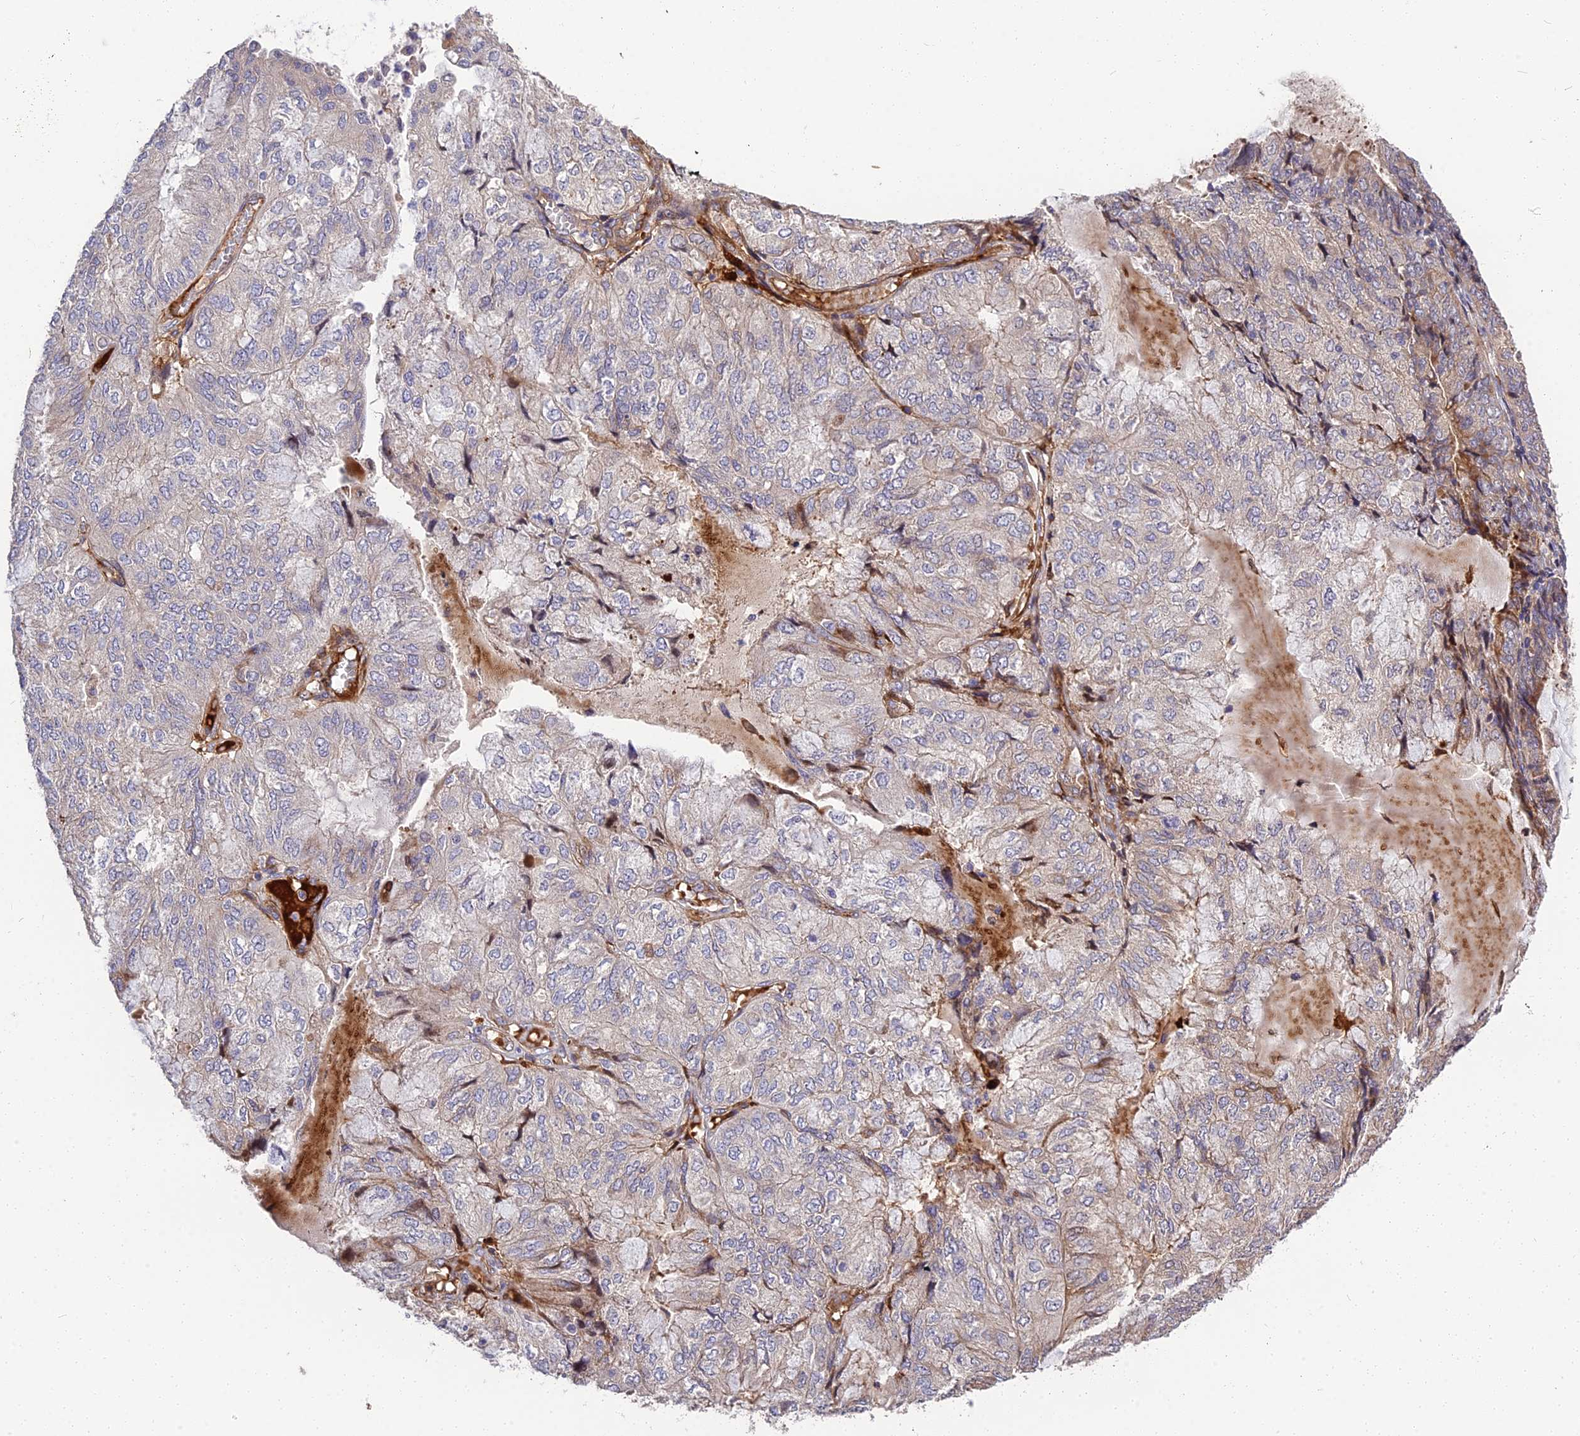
{"staining": {"intensity": "moderate", "quantity": "<25%", "location": "cytoplasmic/membranous"}, "tissue": "endometrial cancer", "cell_type": "Tumor cells", "image_type": "cancer", "snomed": [{"axis": "morphology", "description": "Adenocarcinoma, NOS"}, {"axis": "topography", "description": "Endometrium"}], "caption": "A brown stain labels moderate cytoplasmic/membranous positivity of a protein in human endometrial cancer (adenocarcinoma) tumor cells.", "gene": "MFSD2A", "patient": {"sex": "female", "age": 81}}